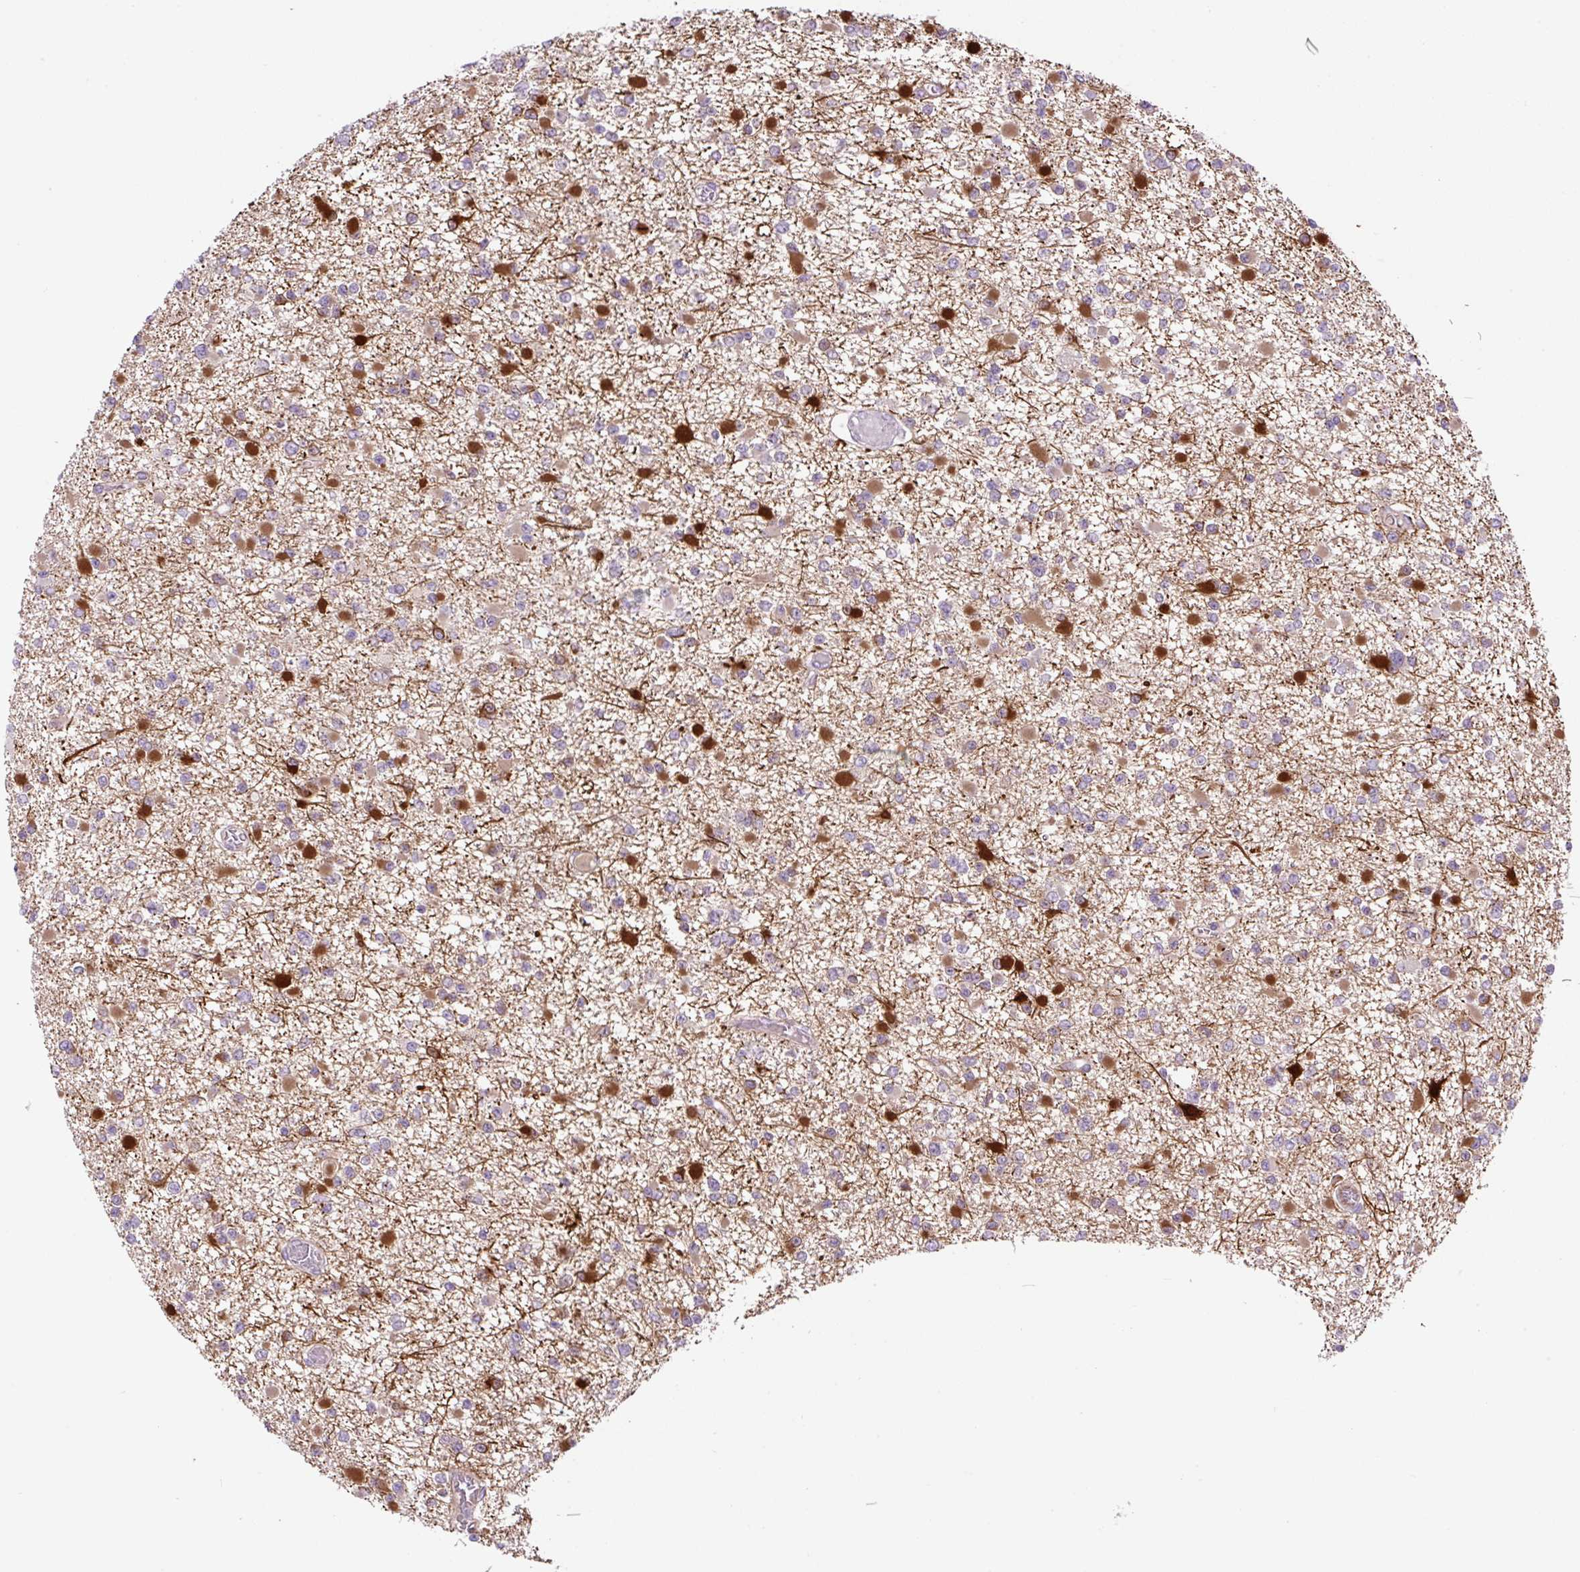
{"staining": {"intensity": "moderate", "quantity": "25%-75%", "location": "cytoplasmic/membranous"}, "tissue": "glioma", "cell_type": "Tumor cells", "image_type": "cancer", "snomed": [{"axis": "morphology", "description": "Glioma, malignant, Low grade"}, {"axis": "topography", "description": "Brain"}], "caption": "Moderate cytoplasmic/membranous protein expression is identified in about 25%-75% of tumor cells in glioma. (IHC, brightfield microscopy, high magnification).", "gene": "OGDHL", "patient": {"sex": "female", "age": 22}}